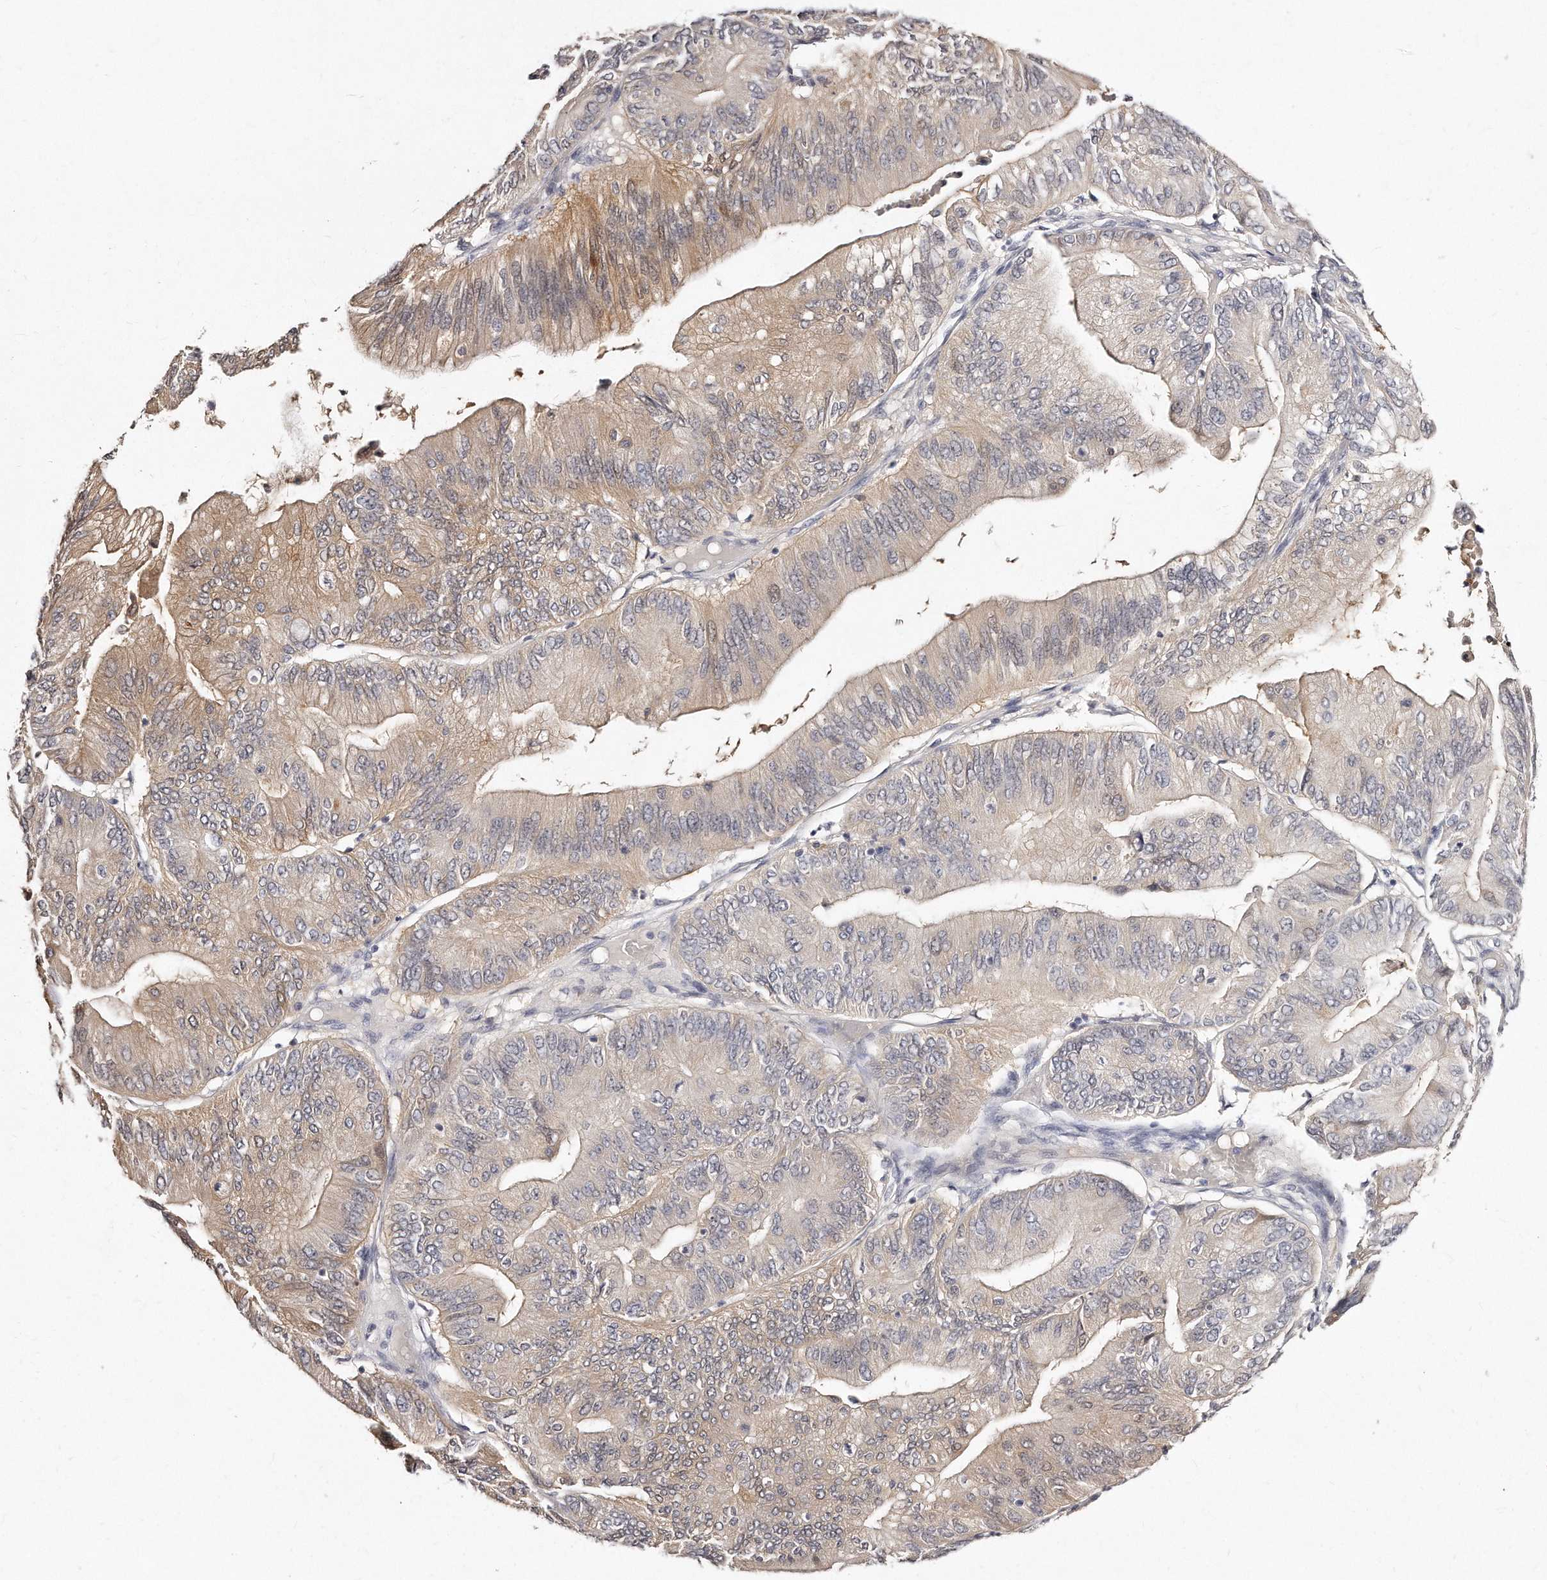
{"staining": {"intensity": "weak", "quantity": "25%-75%", "location": "cytoplasmic/membranous"}, "tissue": "ovarian cancer", "cell_type": "Tumor cells", "image_type": "cancer", "snomed": [{"axis": "morphology", "description": "Cystadenocarcinoma, mucinous, NOS"}, {"axis": "topography", "description": "Ovary"}], "caption": "High-magnification brightfield microscopy of mucinous cystadenocarcinoma (ovarian) stained with DAB (brown) and counterstained with hematoxylin (blue). tumor cells exhibit weak cytoplasmic/membranous positivity is identified in about25%-75% of cells.", "gene": "GDA", "patient": {"sex": "female", "age": 61}}